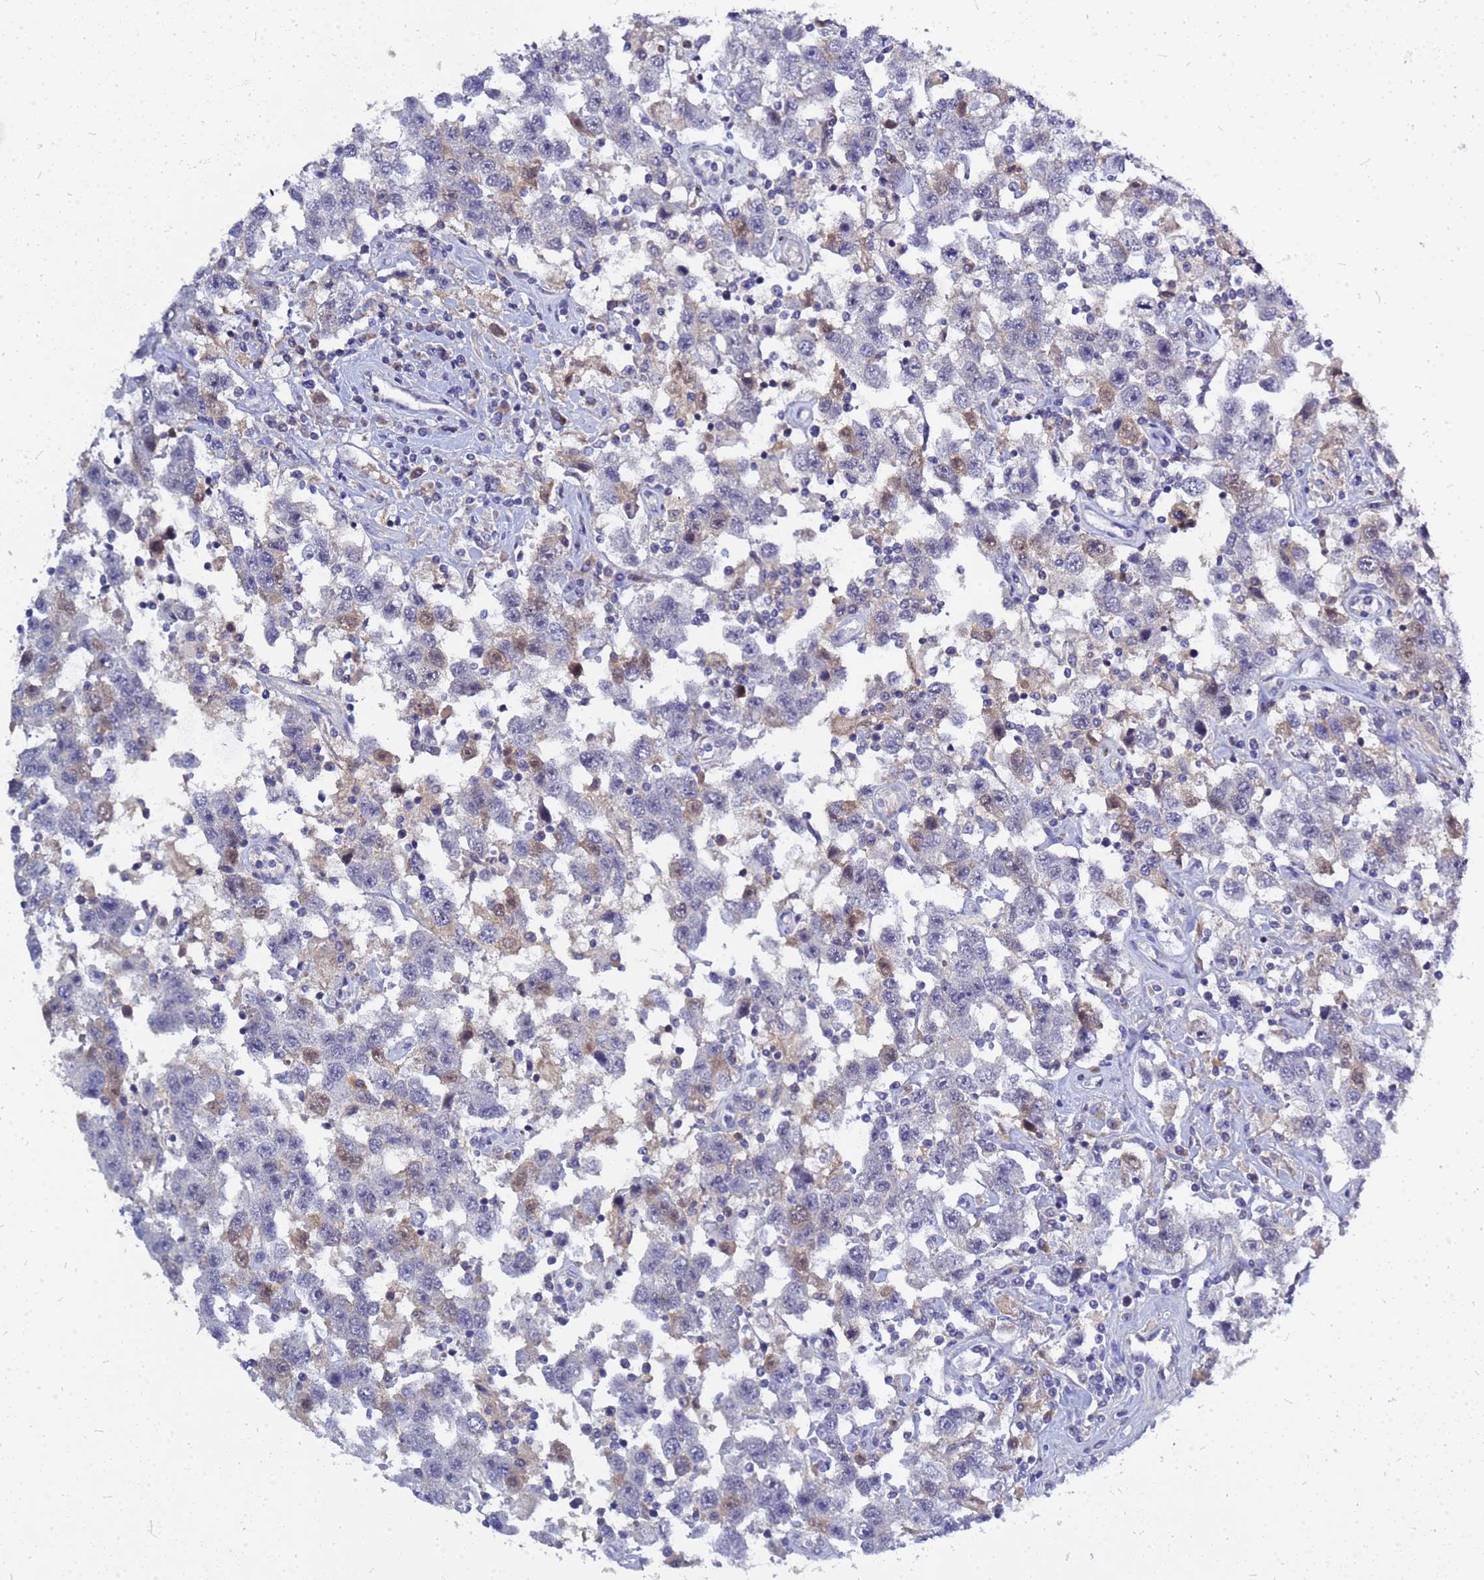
{"staining": {"intensity": "weak", "quantity": "<25%", "location": "cytoplasmic/membranous,nuclear"}, "tissue": "testis cancer", "cell_type": "Tumor cells", "image_type": "cancer", "snomed": [{"axis": "morphology", "description": "Seminoma, NOS"}, {"axis": "topography", "description": "Testis"}], "caption": "DAB immunohistochemical staining of testis seminoma demonstrates no significant positivity in tumor cells.", "gene": "SRGAP3", "patient": {"sex": "male", "age": 41}}